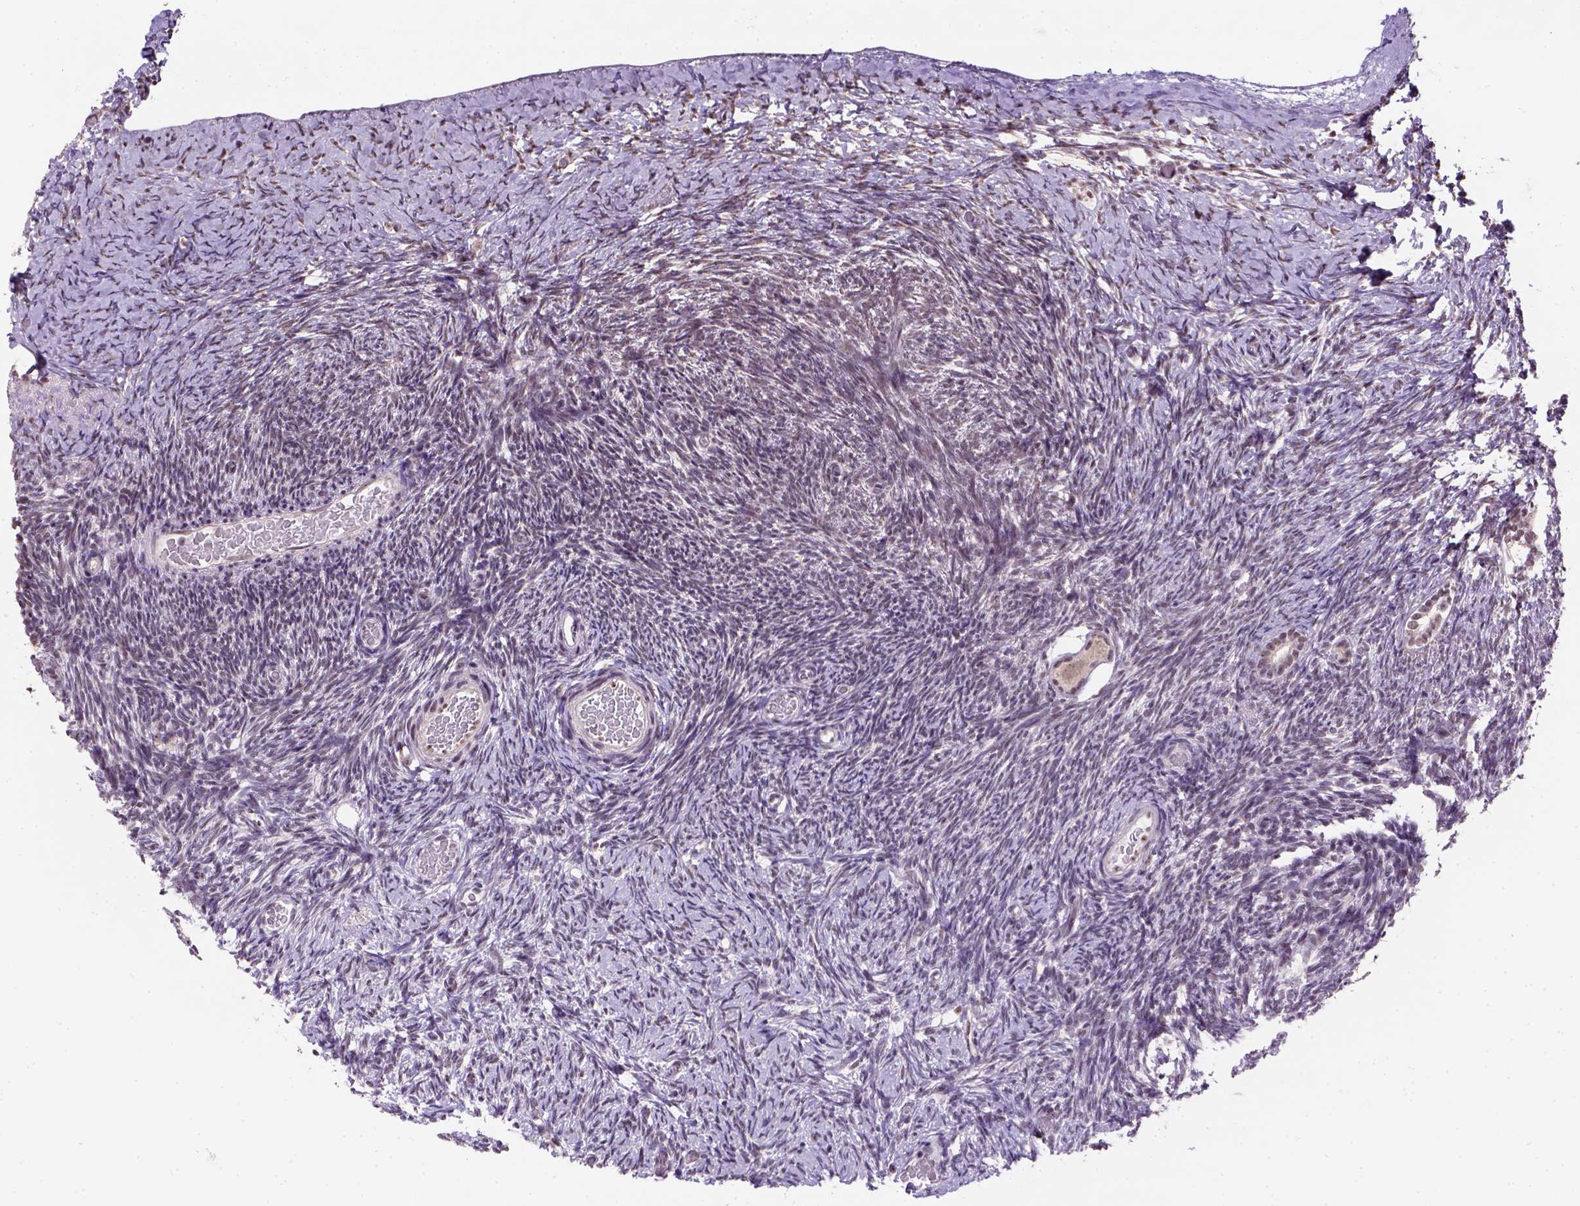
{"staining": {"intensity": "strong", "quantity": ">75%", "location": "nuclear"}, "tissue": "ovary", "cell_type": "Follicle cells", "image_type": "normal", "snomed": [{"axis": "morphology", "description": "Normal tissue, NOS"}, {"axis": "topography", "description": "Ovary"}], "caption": "A brown stain shows strong nuclear staining of a protein in follicle cells of benign ovary. (Stains: DAB (3,3'-diaminobenzidine) in brown, nuclei in blue, Microscopy: brightfield microscopy at high magnification).", "gene": "DDX50", "patient": {"sex": "female", "age": 39}}